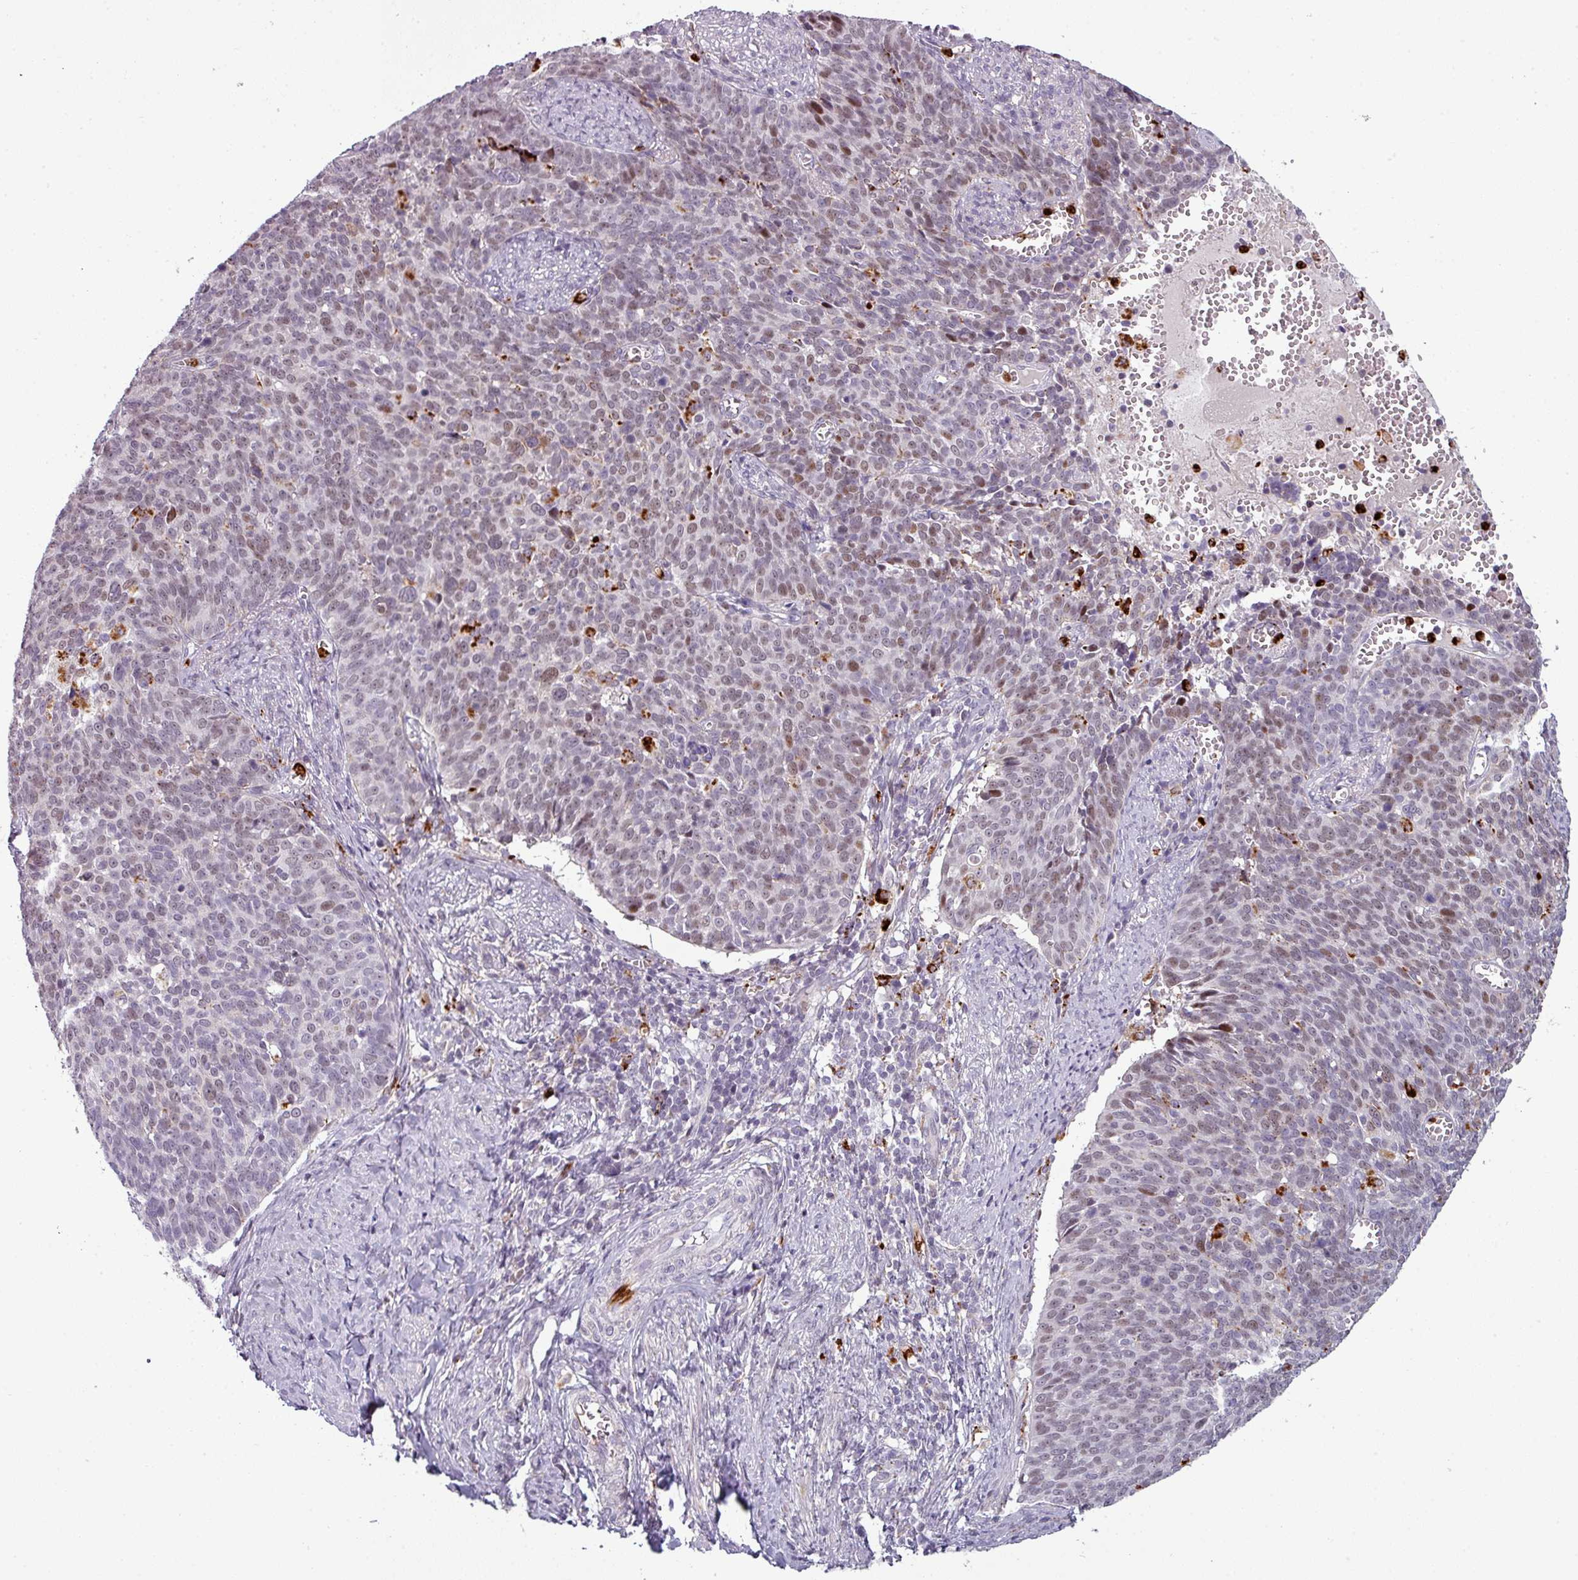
{"staining": {"intensity": "weak", "quantity": "25%-75%", "location": "nuclear"}, "tissue": "cervical cancer", "cell_type": "Tumor cells", "image_type": "cancer", "snomed": [{"axis": "morphology", "description": "Normal tissue, NOS"}, {"axis": "morphology", "description": "Squamous cell carcinoma, NOS"}, {"axis": "topography", "description": "Cervix"}], "caption": "Protein expression analysis of squamous cell carcinoma (cervical) displays weak nuclear staining in about 25%-75% of tumor cells.", "gene": "TMEFF1", "patient": {"sex": "female", "age": 39}}